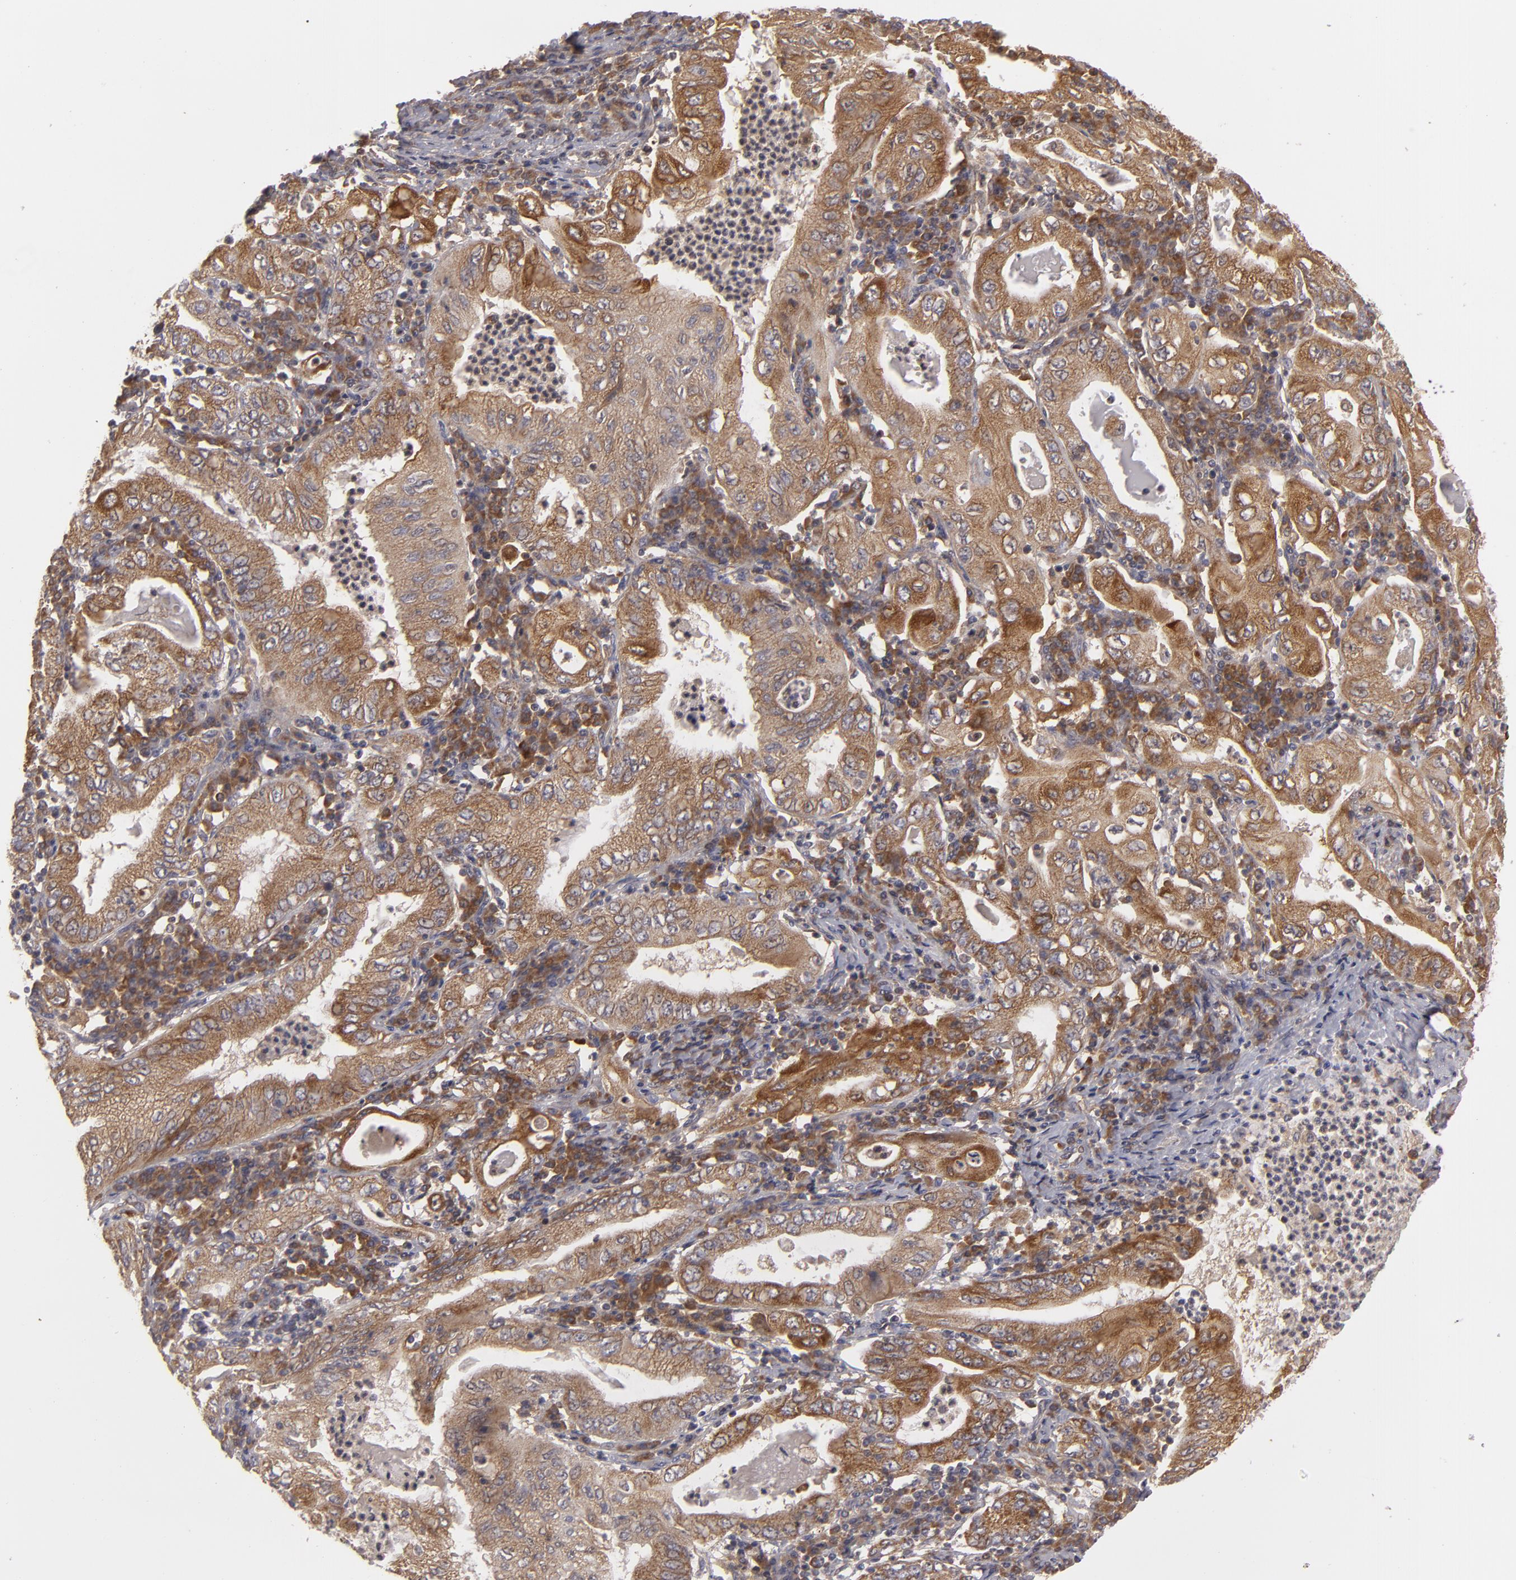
{"staining": {"intensity": "moderate", "quantity": ">75%", "location": "cytoplasmic/membranous"}, "tissue": "stomach cancer", "cell_type": "Tumor cells", "image_type": "cancer", "snomed": [{"axis": "morphology", "description": "Normal tissue, NOS"}, {"axis": "morphology", "description": "Adenocarcinoma, NOS"}, {"axis": "topography", "description": "Esophagus"}, {"axis": "topography", "description": "Stomach, upper"}, {"axis": "topography", "description": "Peripheral nerve tissue"}], "caption": "Immunohistochemical staining of human stomach cancer (adenocarcinoma) shows medium levels of moderate cytoplasmic/membranous protein staining in about >75% of tumor cells. The staining was performed using DAB to visualize the protein expression in brown, while the nuclei were stained in blue with hematoxylin (Magnification: 20x).", "gene": "BMP6", "patient": {"sex": "male", "age": 62}}